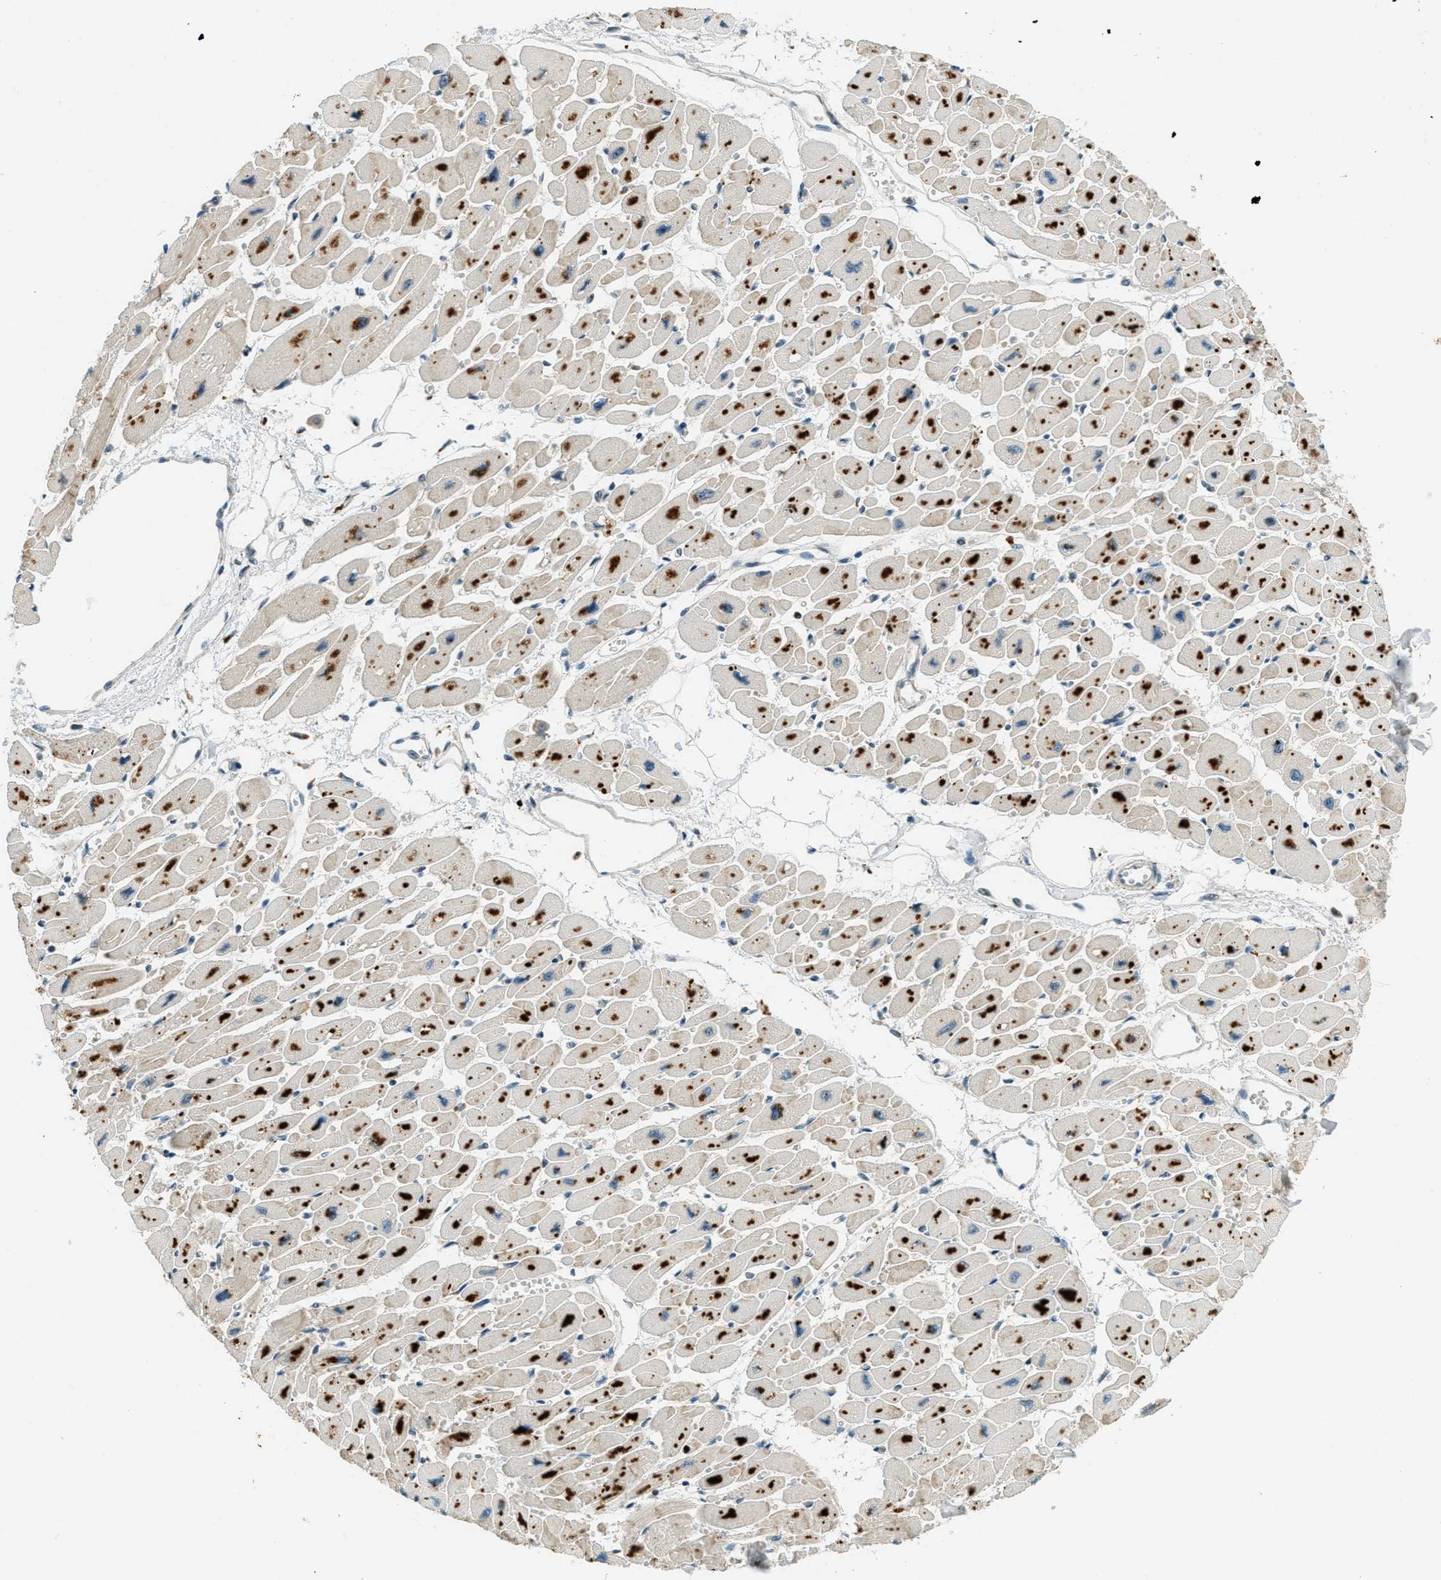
{"staining": {"intensity": "strong", "quantity": ">75%", "location": "cytoplasmic/membranous"}, "tissue": "heart muscle", "cell_type": "Cardiomyocytes", "image_type": "normal", "snomed": [{"axis": "morphology", "description": "Normal tissue, NOS"}, {"axis": "topography", "description": "Heart"}], "caption": "Immunohistochemistry (IHC) (DAB) staining of normal human heart muscle reveals strong cytoplasmic/membranous protein staining in about >75% of cardiomyocytes.", "gene": "PTPN23", "patient": {"sex": "female", "age": 54}}